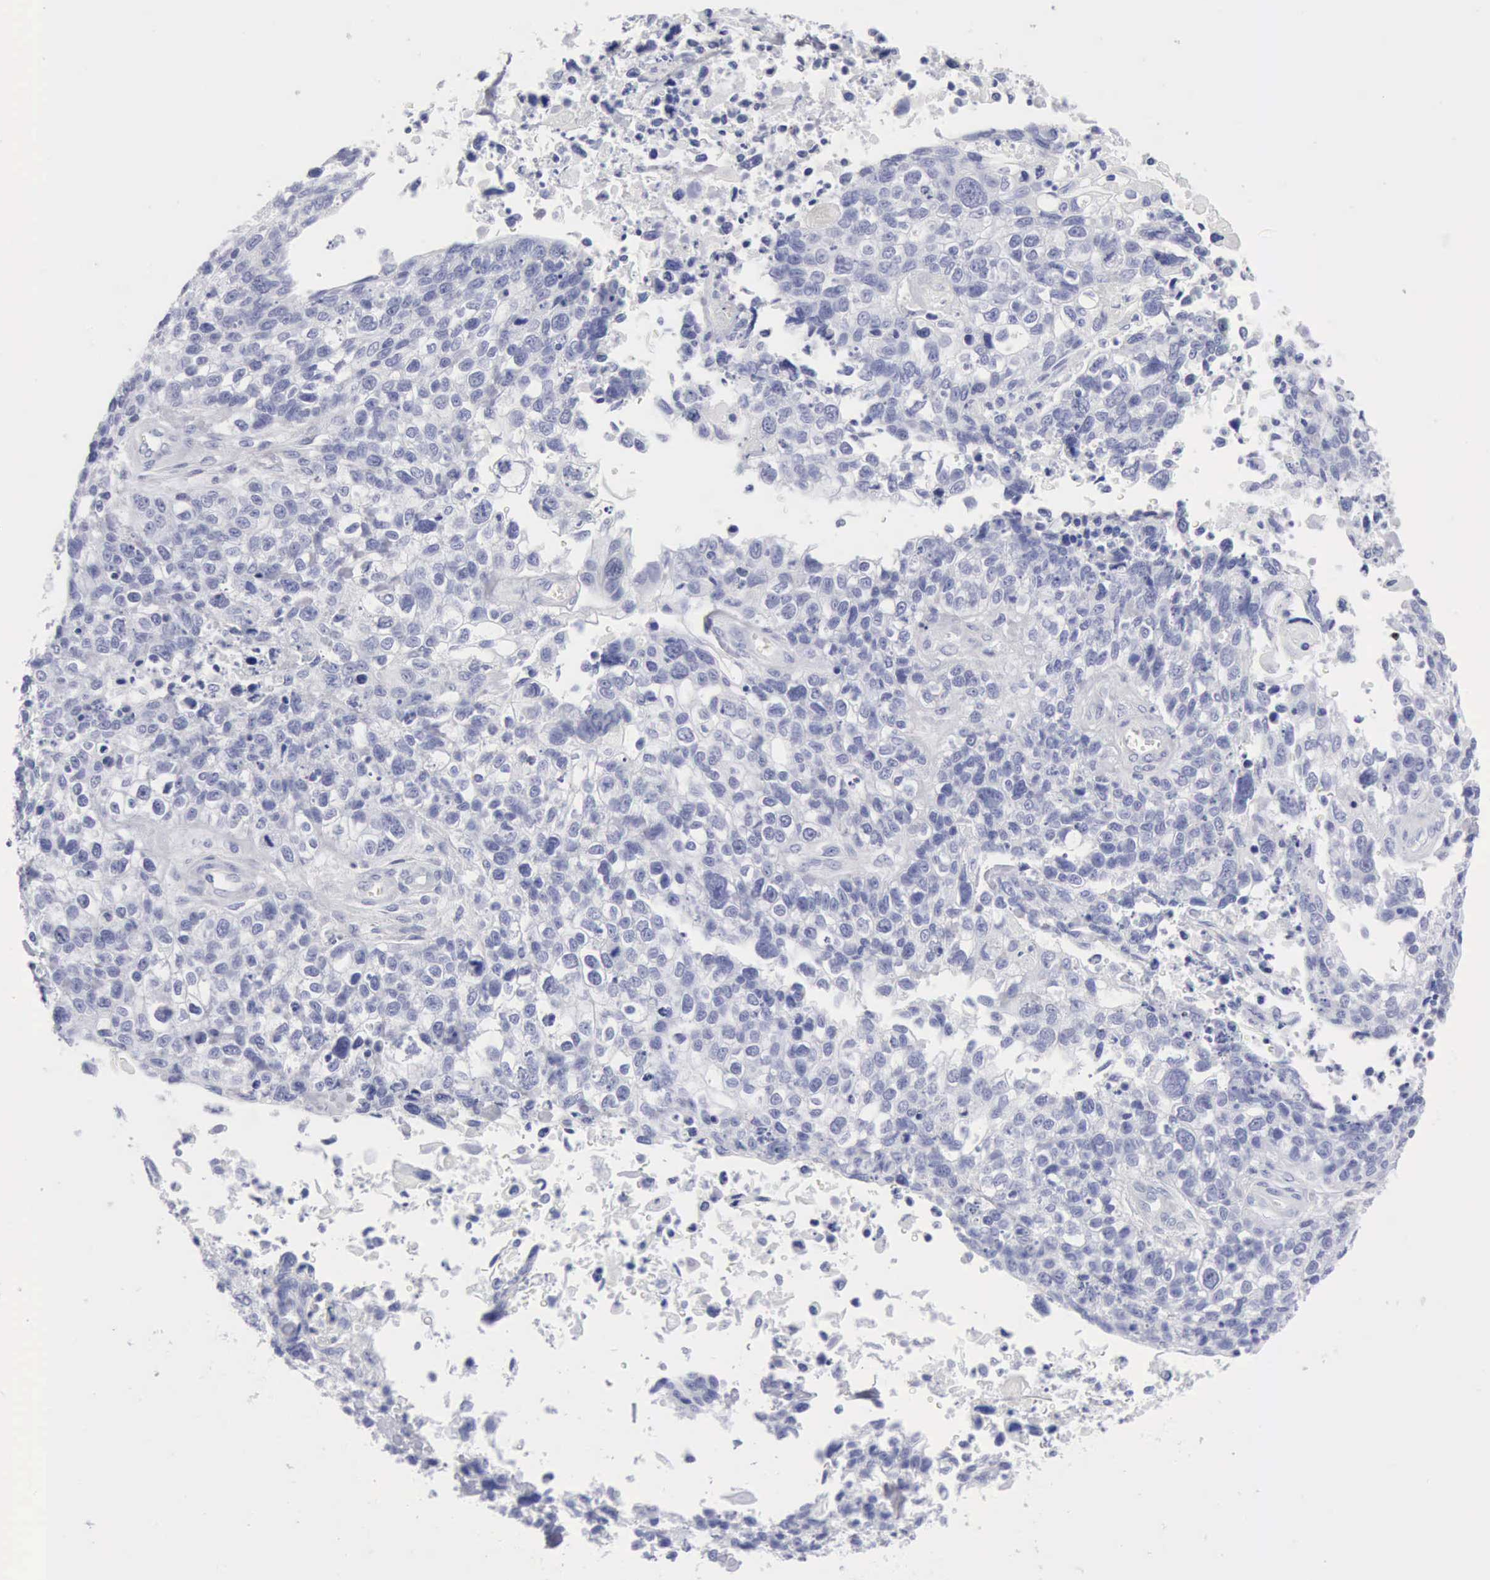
{"staining": {"intensity": "negative", "quantity": "none", "location": "none"}, "tissue": "lung cancer", "cell_type": "Tumor cells", "image_type": "cancer", "snomed": [{"axis": "morphology", "description": "Squamous cell carcinoma, NOS"}, {"axis": "topography", "description": "Lymph node"}, {"axis": "topography", "description": "Lung"}], "caption": "This image is of lung cancer stained with IHC to label a protein in brown with the nuclei are counter-stained blue. There is no expression in tumor cells.", "gene": "GZMB", "patient": {"sex": "male", "age": 74}}